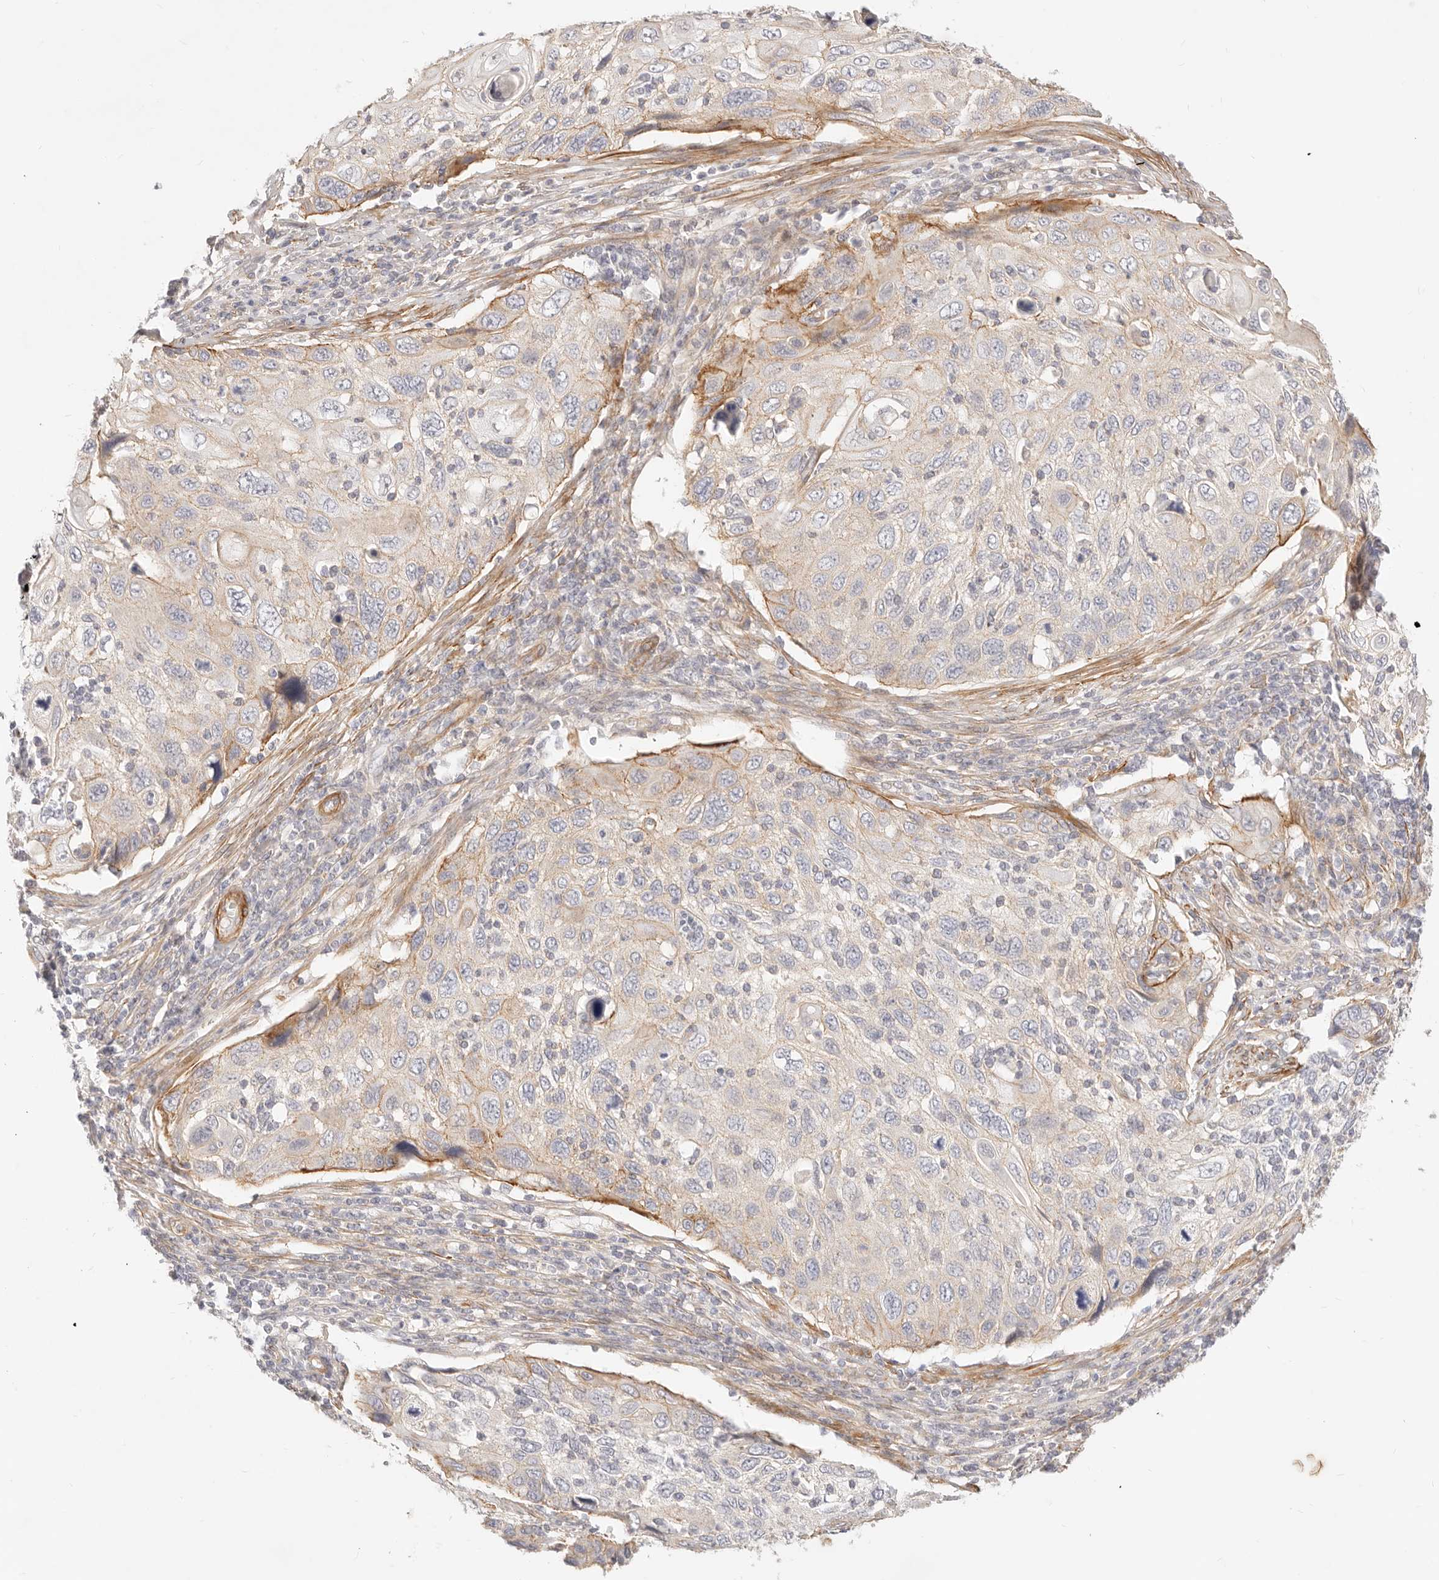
{"staining": {"intensity": "weak", "quantity": "25%-75%", "location": "cytoplasmic/membranous"}, "tissue": "cervical cancer", "cell_type": "Tumor cells", "image_type": "cancer", "snomed": [{"axis": "morphology", "description": "Squamous cell carcinoma, NOS"}, {"axis": "topography", "description": "Cervix"}], "caption": "Brown immunohistochemical staining in human cervical cancer reveals weak cytoplasmic/membranous staining in about 25%-75% of tumor cells.", "gene": "UBXN10", "patient": {"sex": "female", "age": 70}}